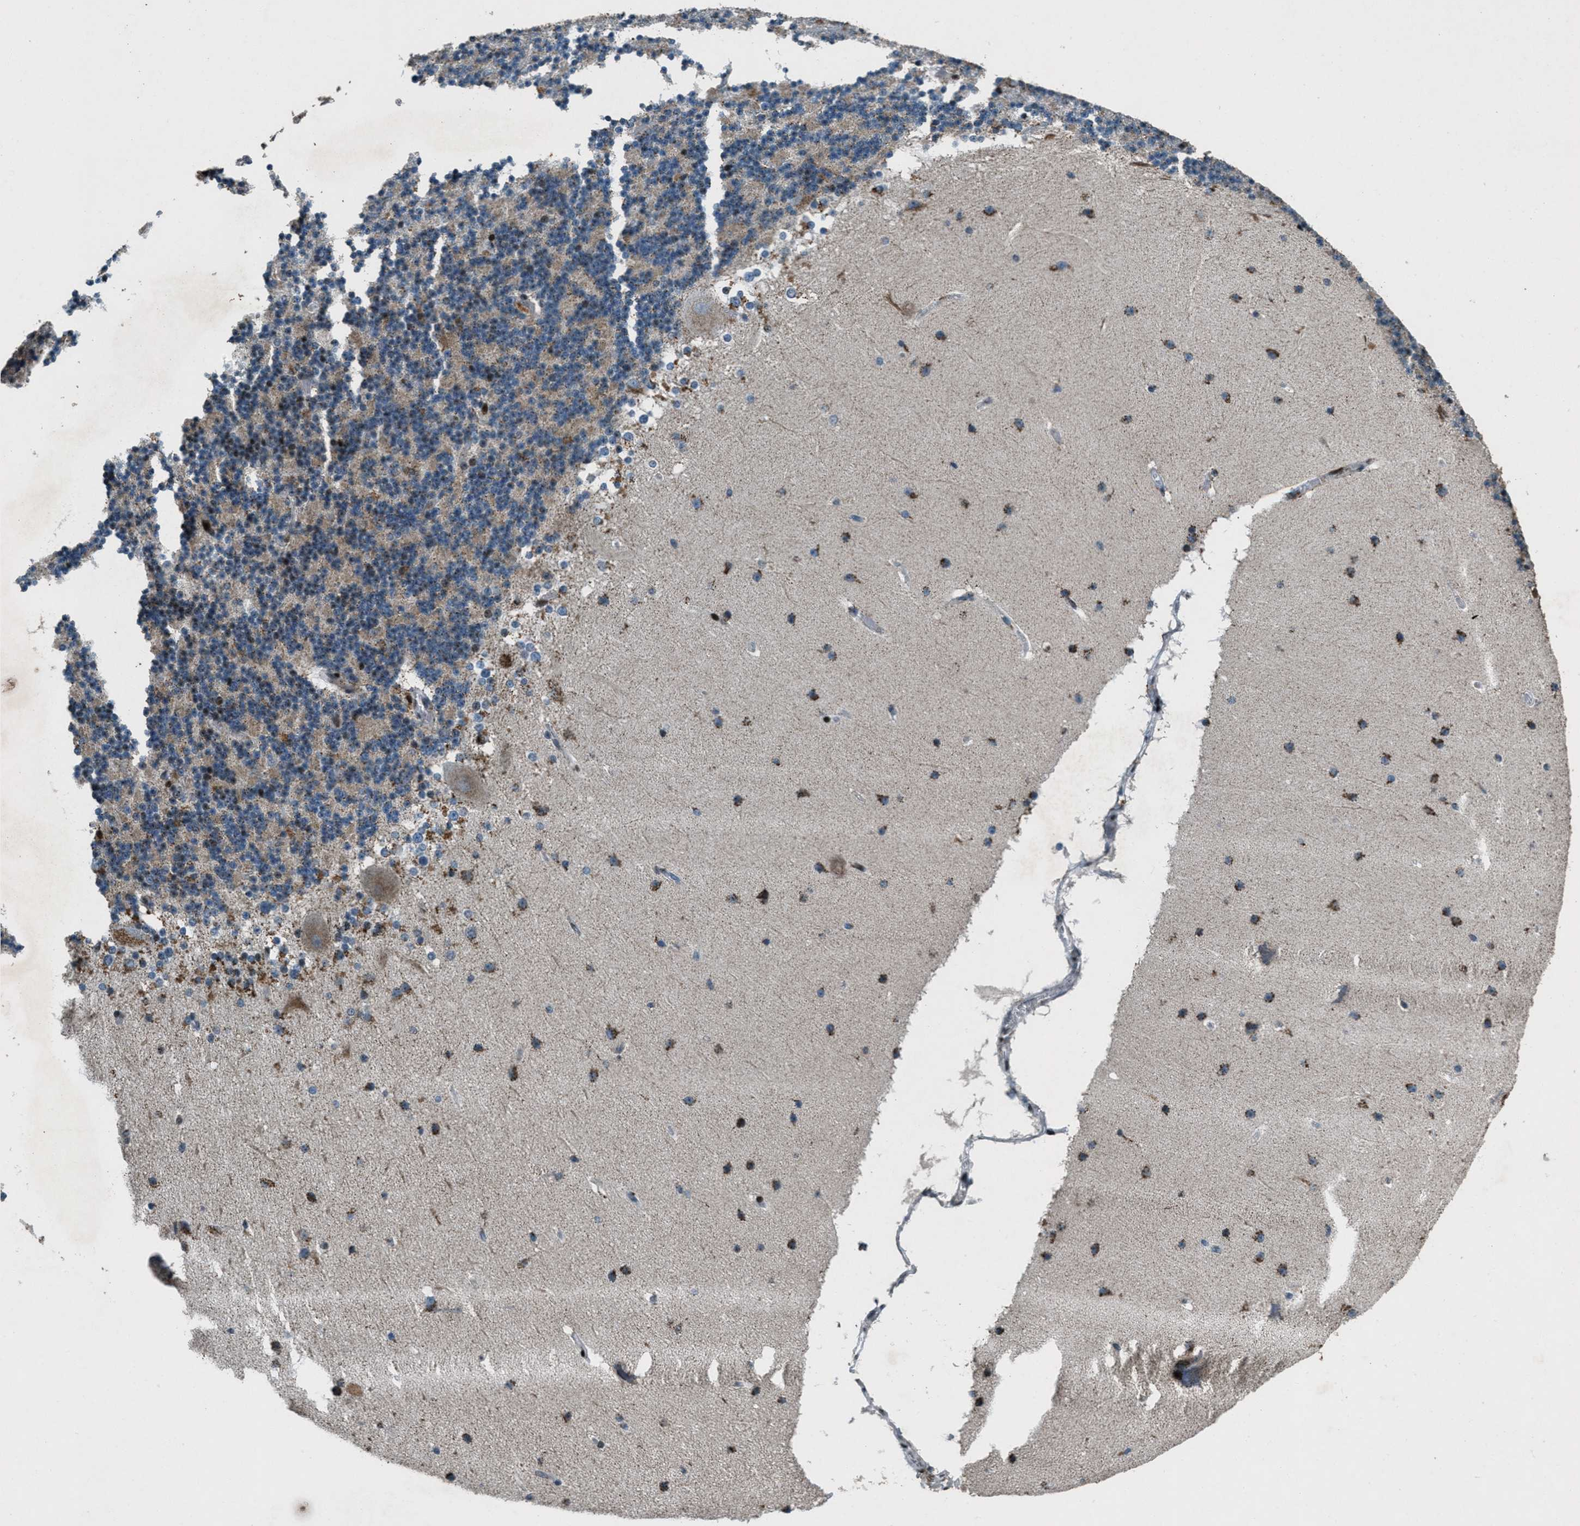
{"staining": {"intensity": "moderate", "quantity": "25%-75%", "location": "cytoplasmic/membranous,nuclear"}, "tissue": "cerebellum", "cell_type": "Cells in granular layer", "image_type": "normal", "snomed": [{"axis": "morphology", "description": "Normal tissue, NOS"}, {"axis": "topography", "description": "Cerebellum"}], "caption": "Cells in granular layer reveal medium levels of moderate cytoplasmic/membranous,nuclear expression in about 25%-75% of cells in benign cerebellum.", "gene": "GPC6", "patient": {"sex": "female", "age": 19}}